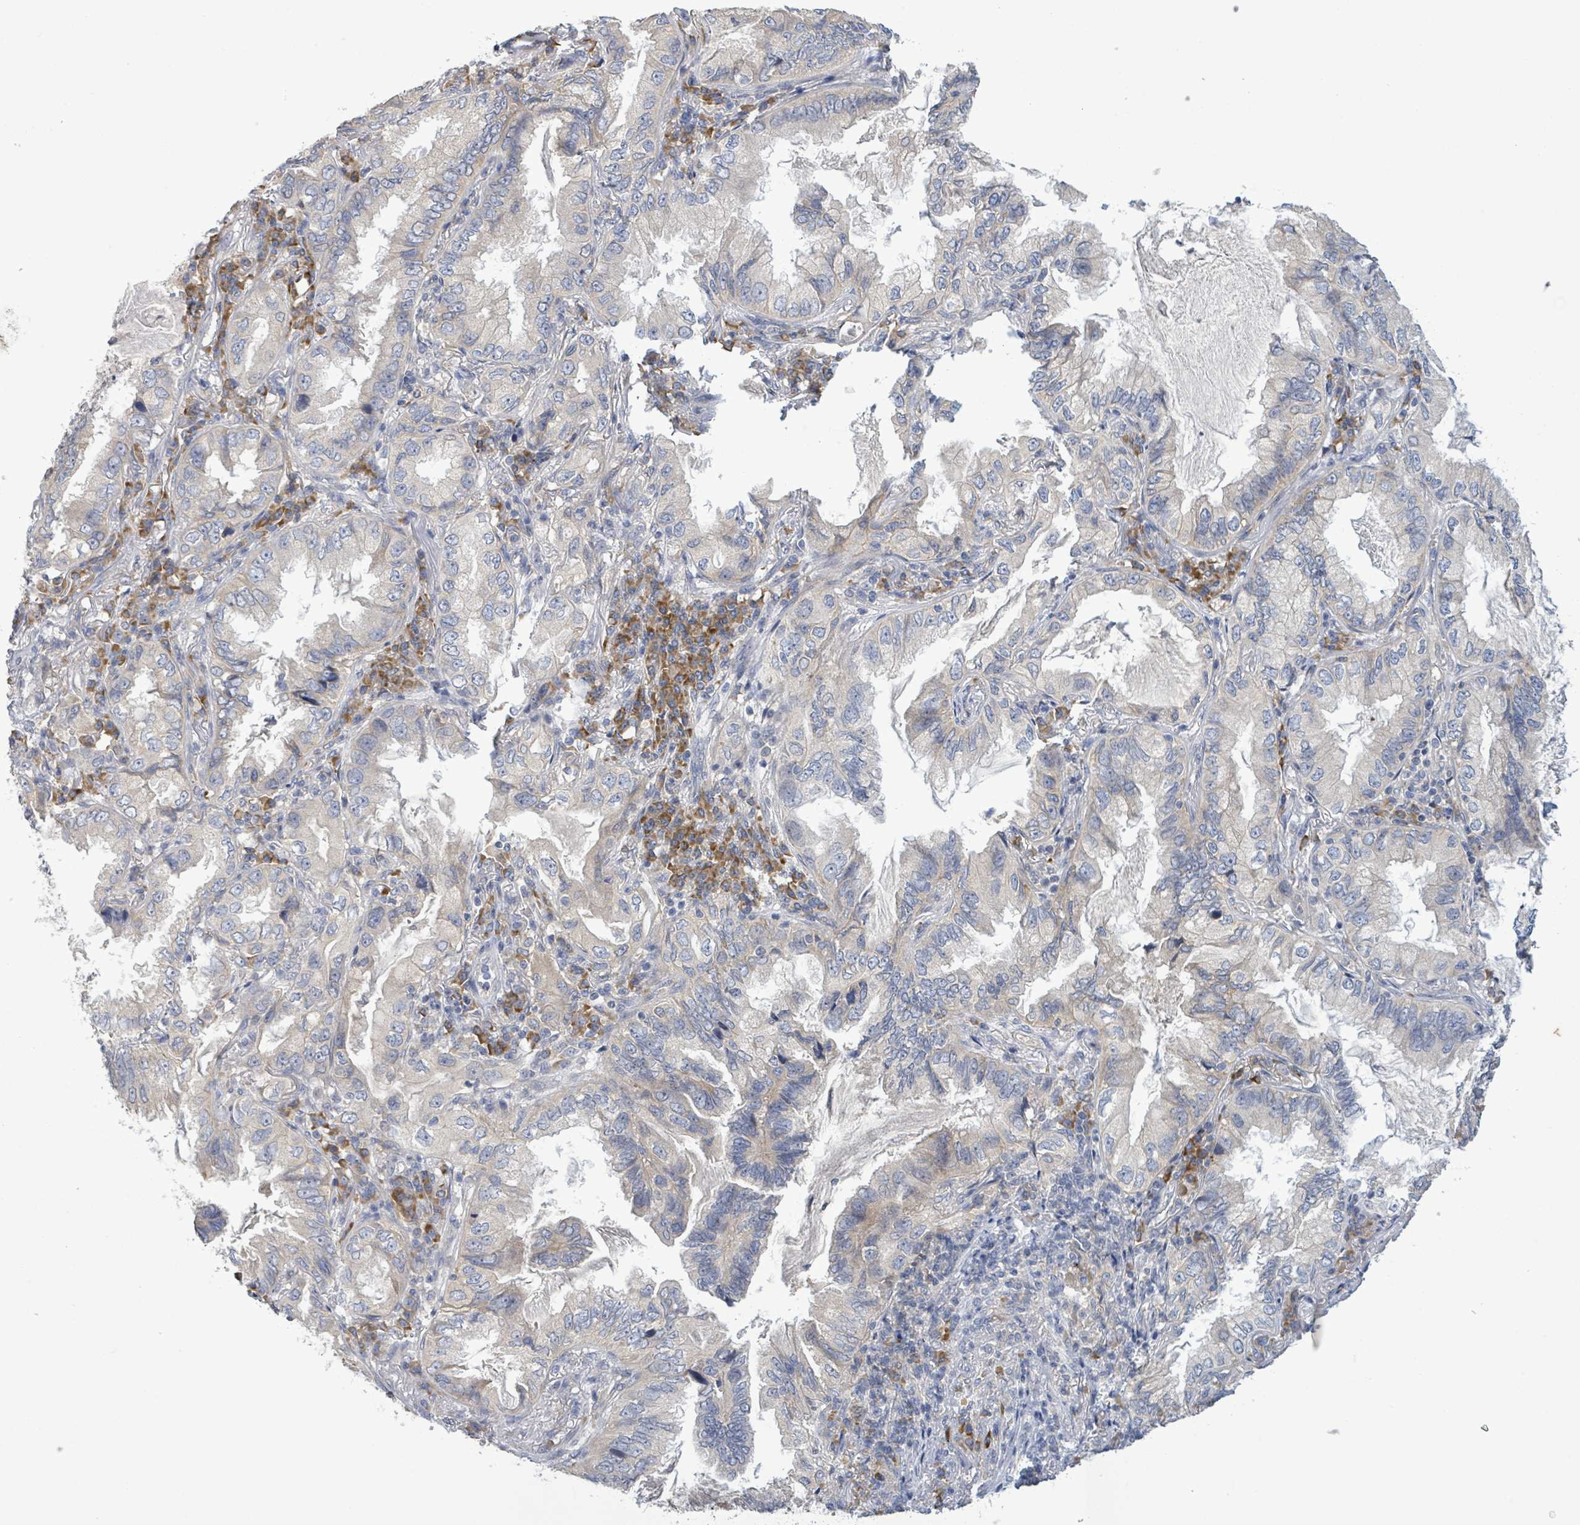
{"staining": {"intensity": "negative", "quantity": "none", "location": "none"}, "tissue": "lung cancer", "cell_type": "Tumor cells", "image_type": "cancer", "snomed": [{"axis": "morphology", "description": "Adenocarcinoma, NOS"}, {"axis": "topography", "description": "Lung"}], "caption": "There is no significant staining in tumor cells of lung cancer (adenocarcinoma).", "gene": "ATP13A1", "patient": {"sex": "female", "age": 69}}